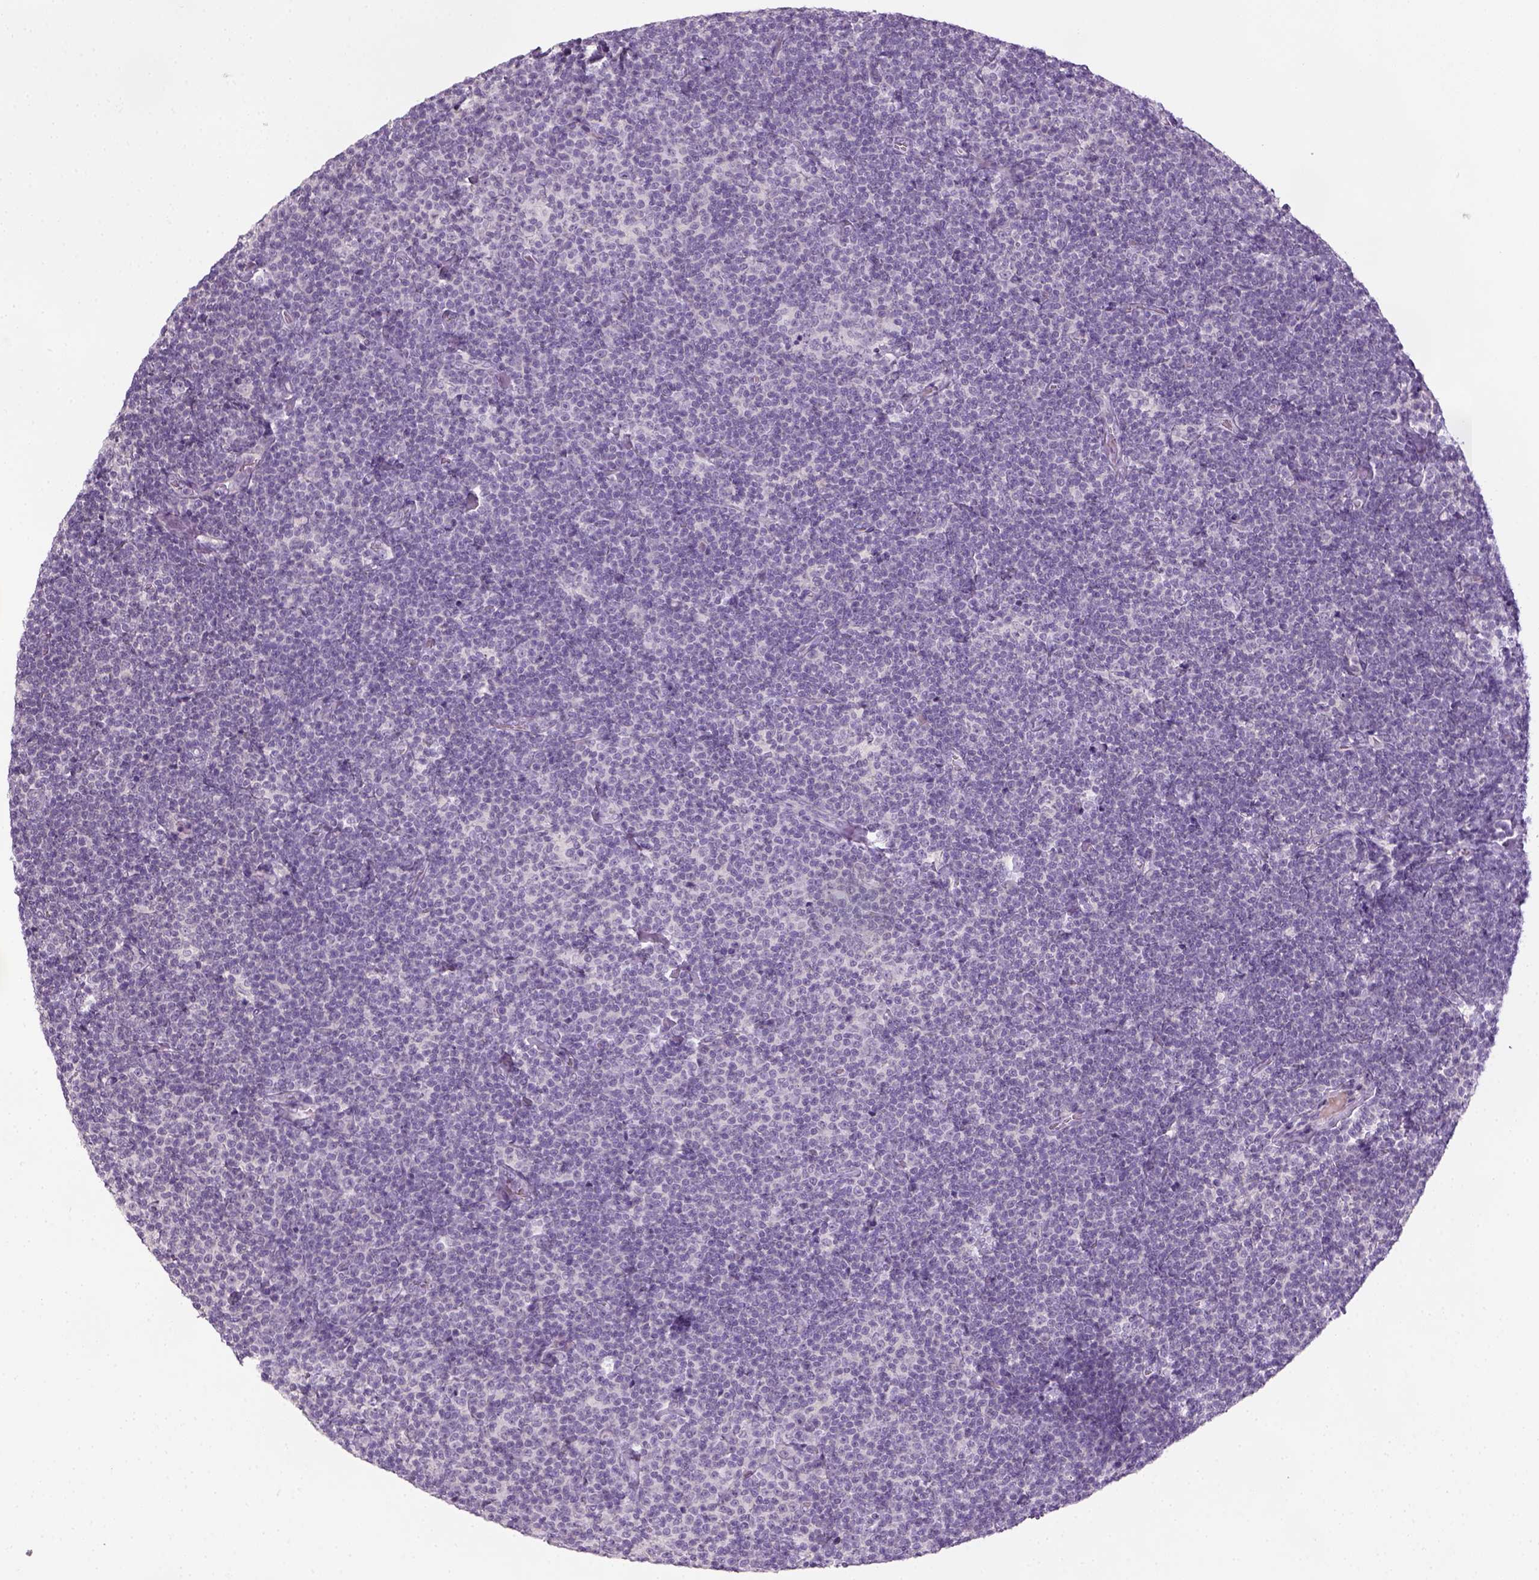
{"staining": {"intensity": "negative", "quantity": "none", "location": "none"}, "tissue": "lymphoma", "cell_type": "Tumor cells", "image_type": "cancer", "snomed": [{"axis": "morphology", "description": "Malignant lymphoma, non-Hodgkin's type, Low grade"}, {"axis": "topography", "description": "Lymph node"}], "caption": "High power microscopy micrograph of an IHC micrograph of malignant lymphoma, non-Hodgkin's type (low-grade), revealing no significant expression in tumor cells. (DAB immunohistochemistry visualized using brightfield microscopy, high magnification).", "gene": "GFI1B", "patient": {"sex": "male", "age": 81}}